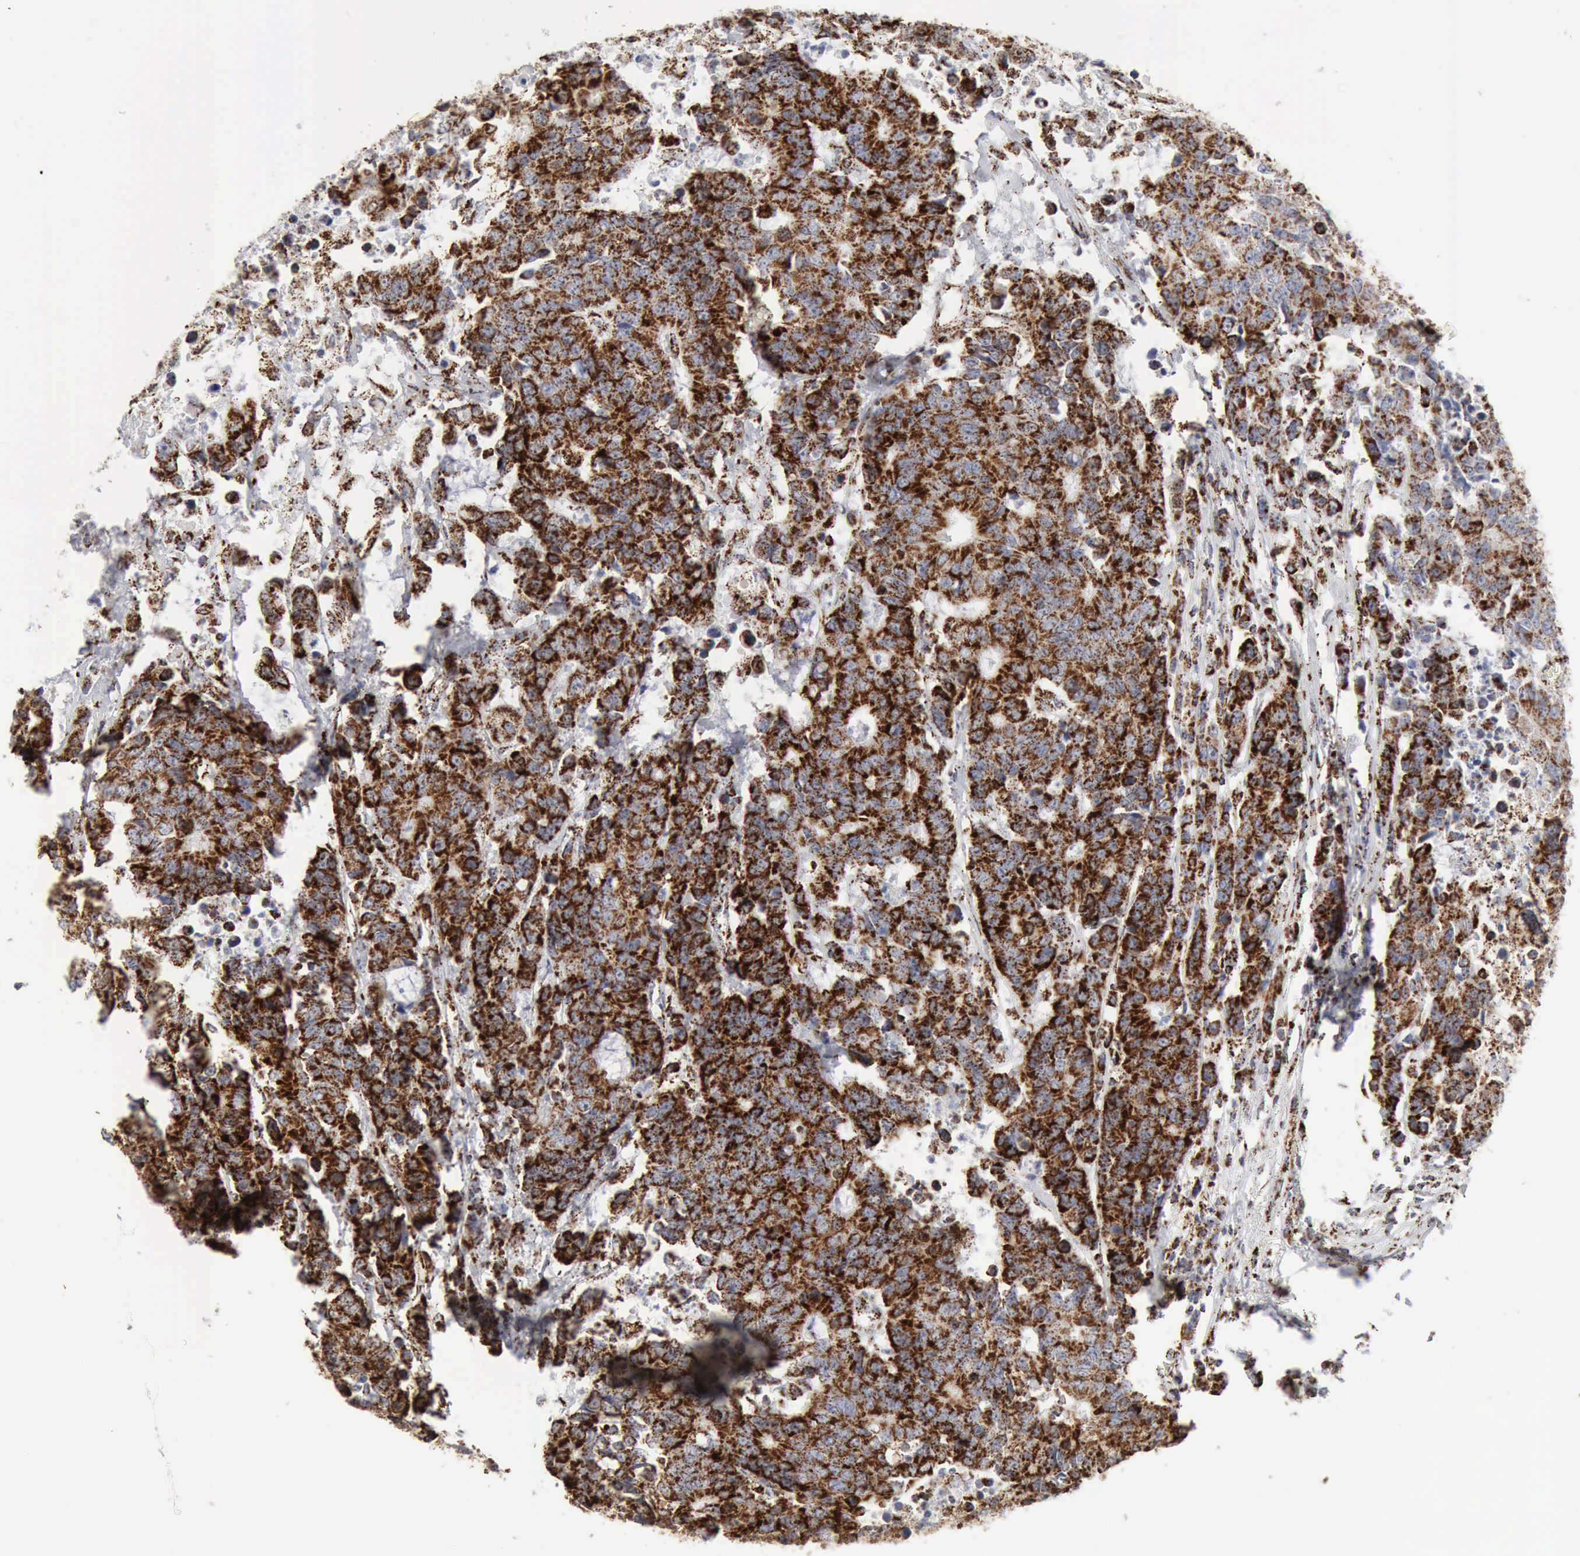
{"staining": {"intensity": "strong", "quantity": ">75%", "location": "cytoplasmic/membranous"}, "tissue": "colorectal cancer", "cell_type": "Tumor cells", "image_type": "cancer", "snomed": [{"axis": "morphology", "description": "Adenocarcinoma, NOS"}, {"axis": "topography", "description": "Colon"}], "caption": "This photomicrograph shows immunohistochemistry staining of colorectal cancer, with high strong cytoplasmic/membranous expression in about >75% of tumor cells.", "gene": "ACO2", "patient": {"sex": "female", "age": 86}}